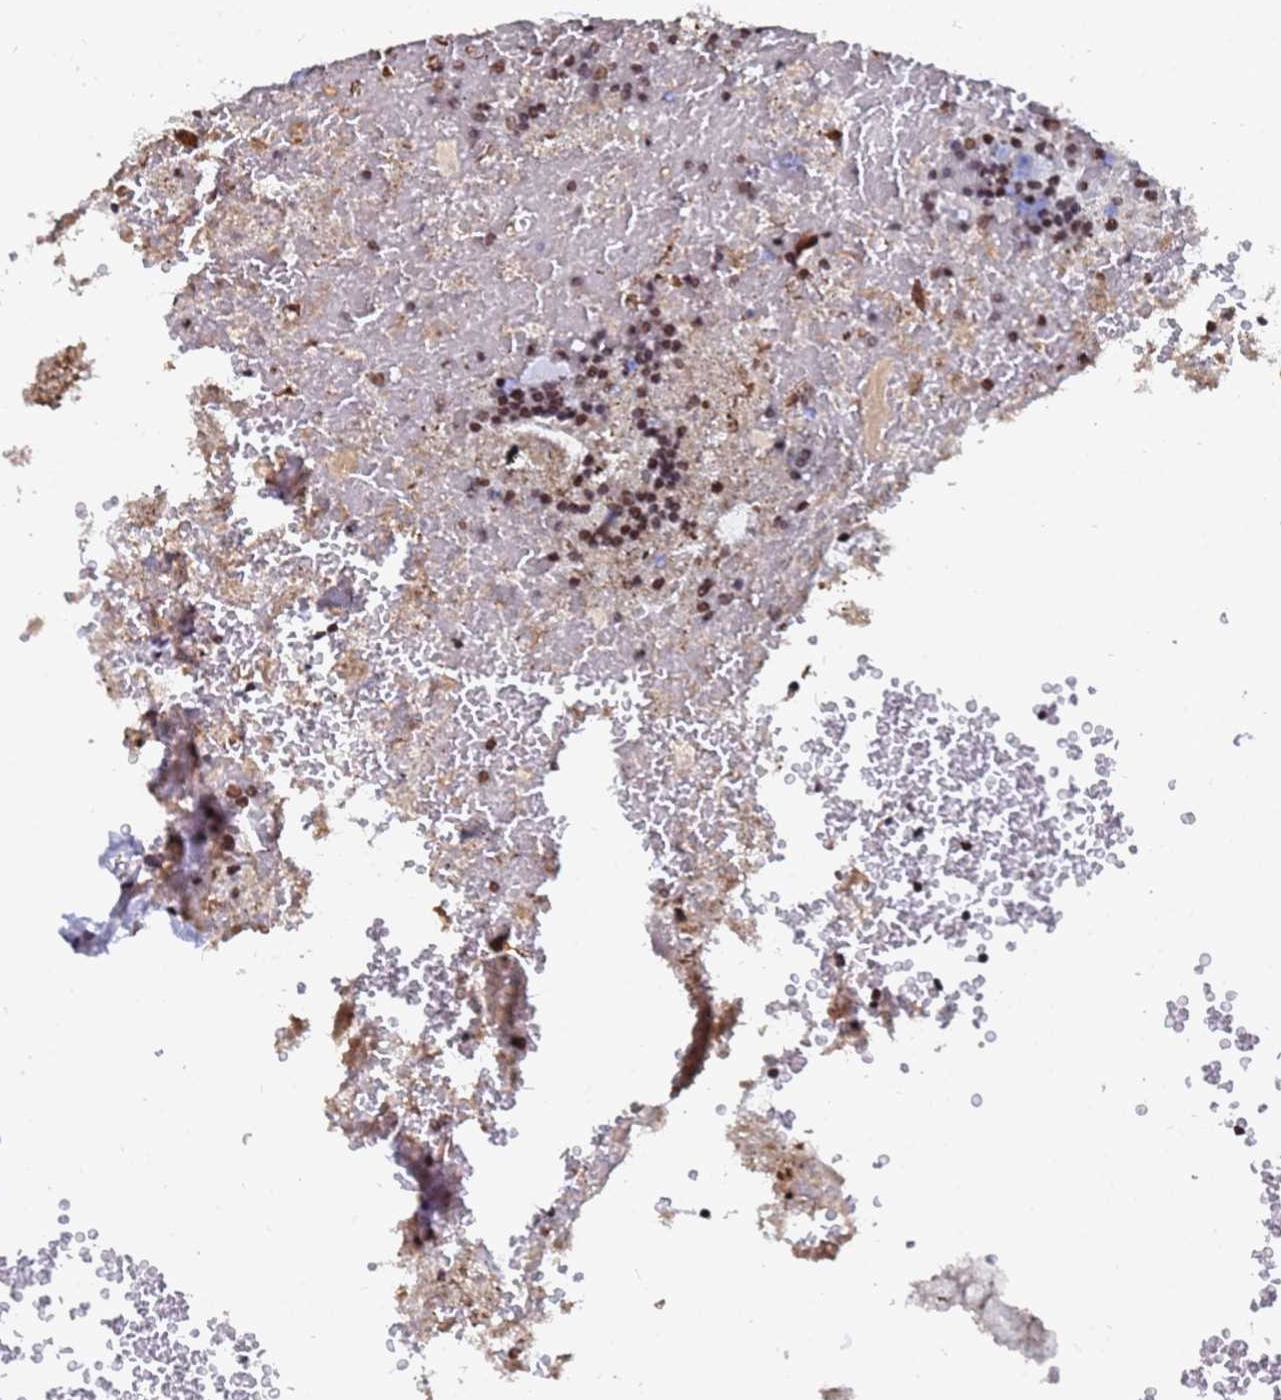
{"staining": {"intensity": "moderate", "quantity": ">75%", "location": "nuclear"}, "tissue": "appendix", "cell_type": "Glandular cells", "image_type": "normal", "snomed": [{"axis": "morphology", "description": "Normal tissue, NOS"}, {"axis": "topography", "description": "Appendix"}], "caption": "Immunohistochemistry (IHC) micrograph of unremarkable appendix: human appendix stained using immunohistochemistry displays medium levels of moderate protein expression localized specifically in the nuclear of glandular cells, appearing as a nuclear brown color.", "gene": "RAVER2", "patient": {"sex": "male", "age": 8}}